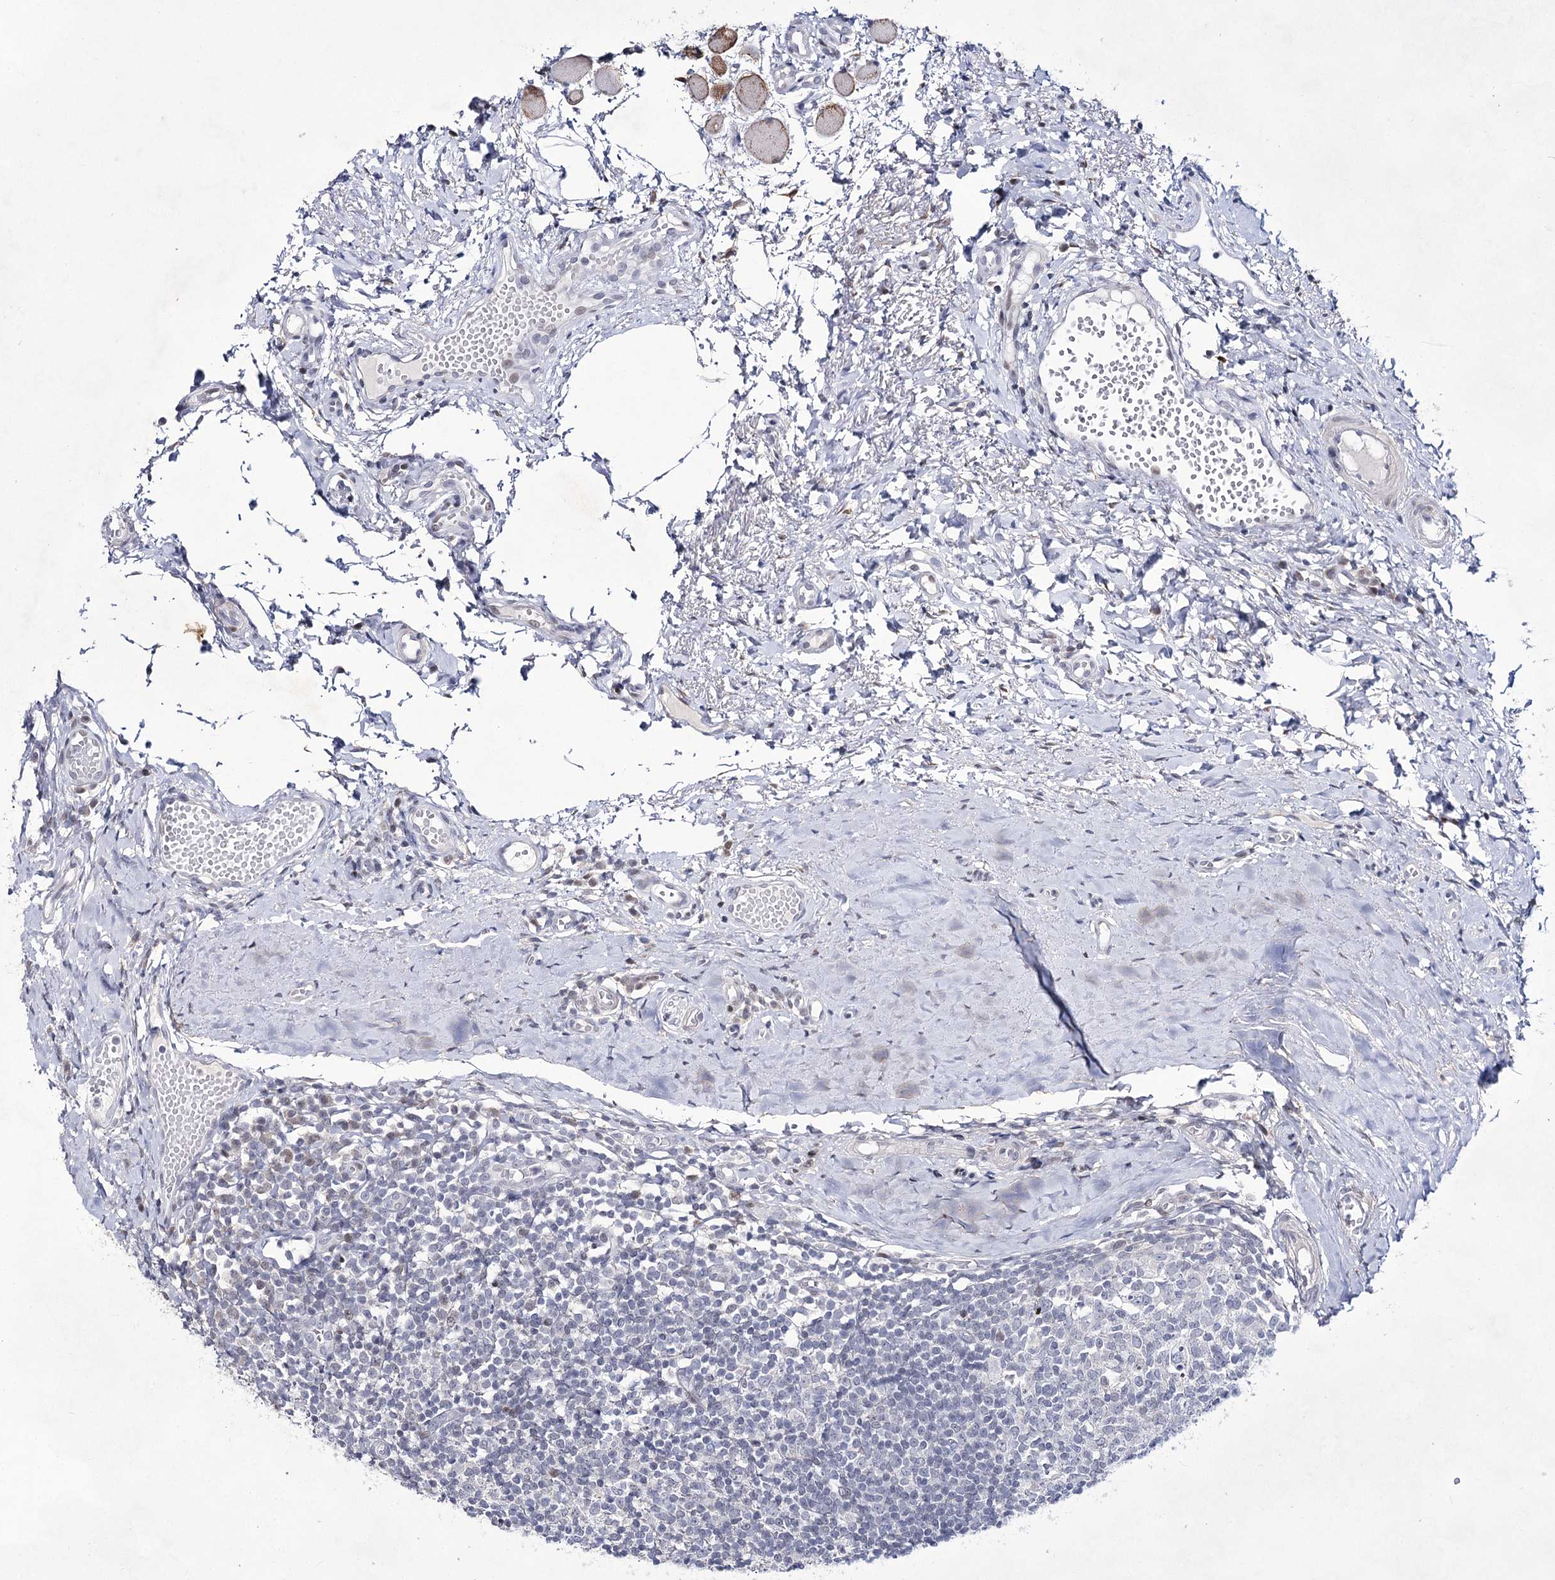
{"staining": {"intensity": "negative", "quantity": "none", "location": "none"}, "tissue": "tonsil", "cell_type": "Germinal center cells", "image_type": "normal", "snomed": [{"axis": "morphology", "description": "Normal tissue, NOS"}, {"axis": "topography", "description": "Tonsil"}], "caption": "An IHC photomicrograph of benign tonsil is shown. There is no staining in germinal center cells of tonsil. The staining was performed using DAB (3,3'-diaminobenzidine) to visualize the protein expression in brown, while the nuclei were stained in blue with hematoxylin (Magnification: 20x).", "gene": "UGDH", "patient": {"sex": "female", "age": 19}}